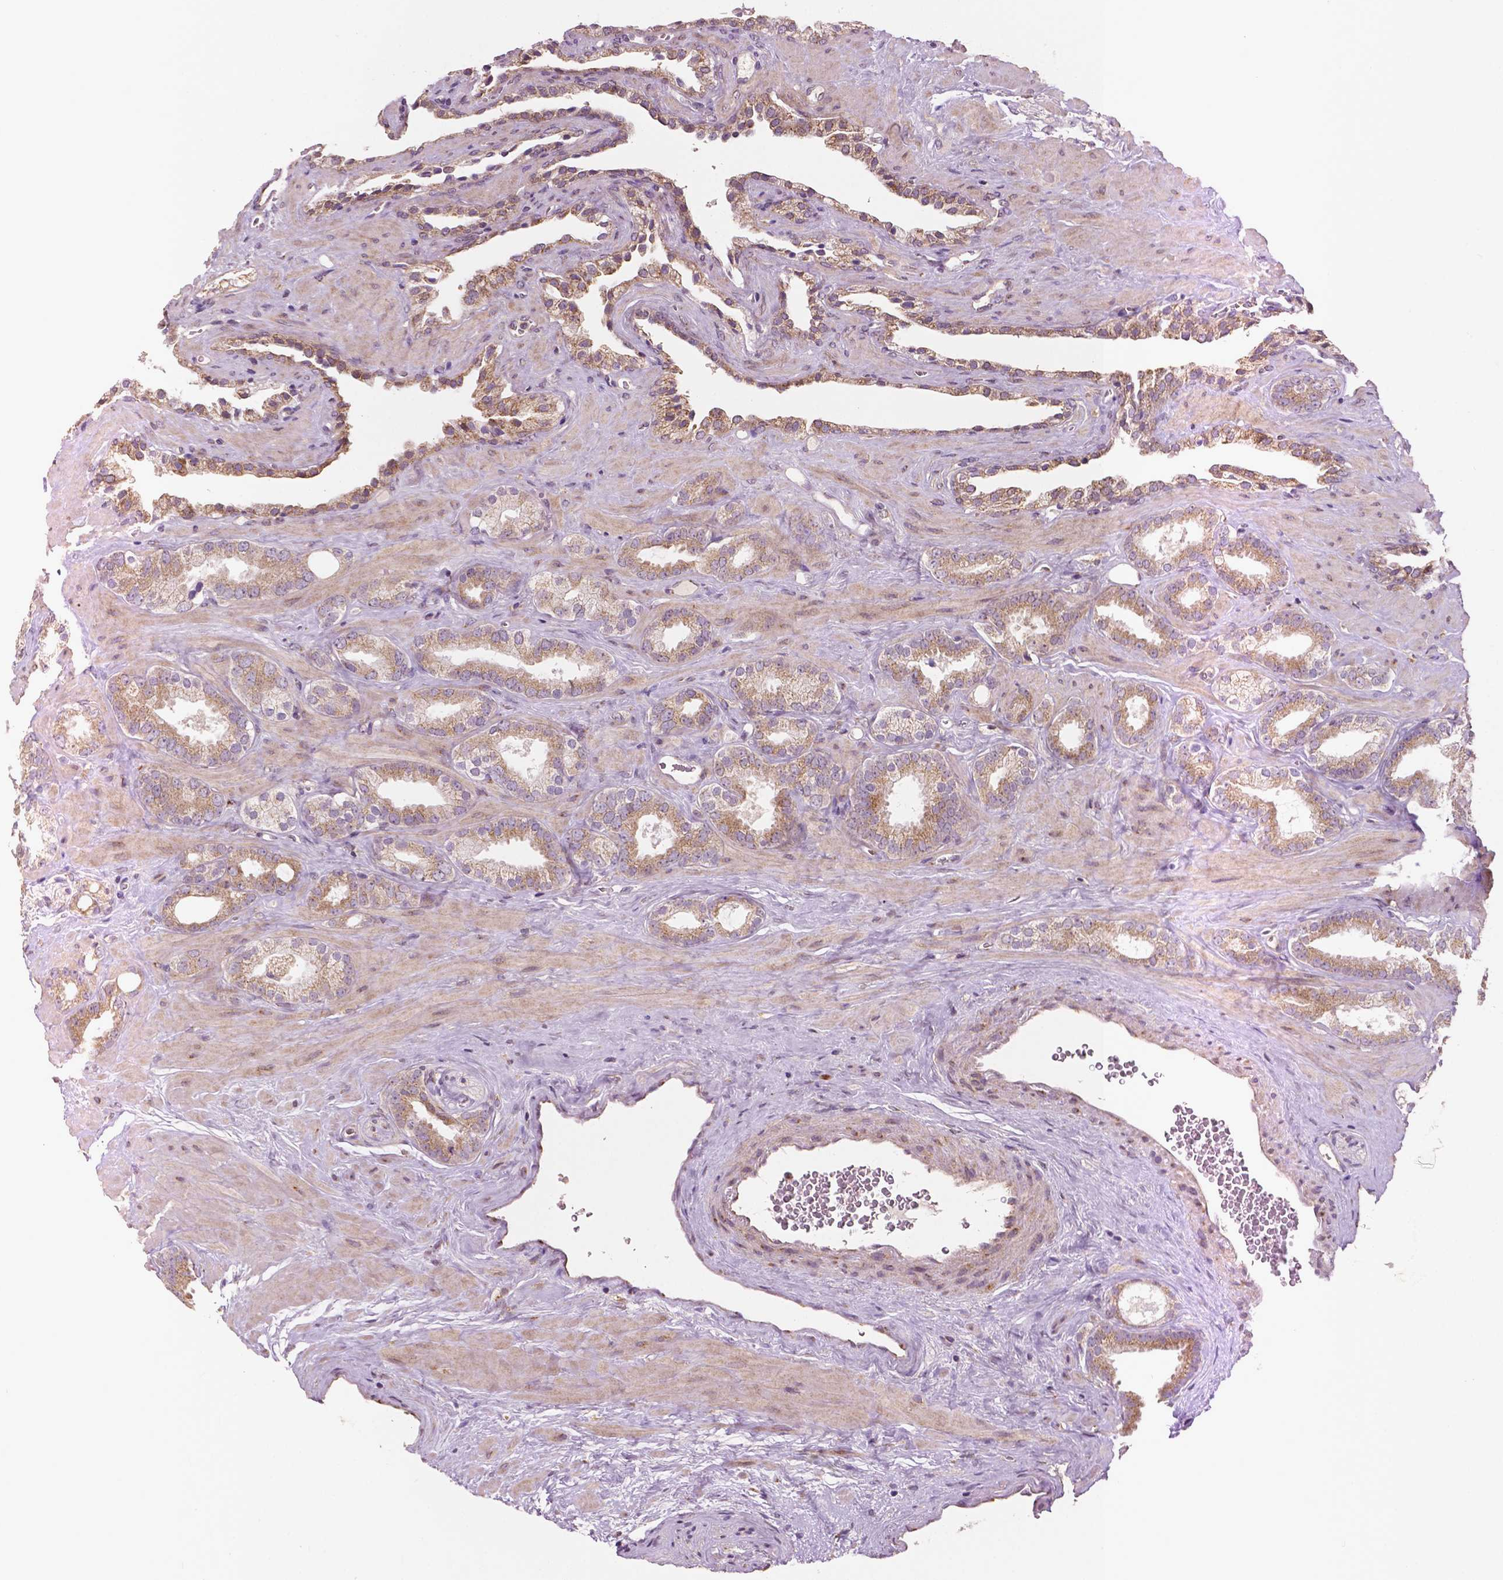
{"staining": {"intensity": "moderate", "quantity": ">75%", "location": "cytoplasmic/membranous"}, "tissue": "prostate cancer", "cell_type": "Tumor cells", "image_type": "cancer", "snomed": [{"axis": "morphology", "description": "Adenocarcinoma, Low grade"}, {"axis": "topography", "description": "Prostate"}], "caption": "Prostate cancer was stained to show a protein in brown. There is medium levels of moderate cytoplasmic/membranous positivity in approximately >75% of tumor cells. The staining was performed using DAB, with brown indicating positive protein expression. Nuclei are stained blue with hematoxylin.", "gene": "EBAG9", "patient": {"sex": "male", "age": 62}}